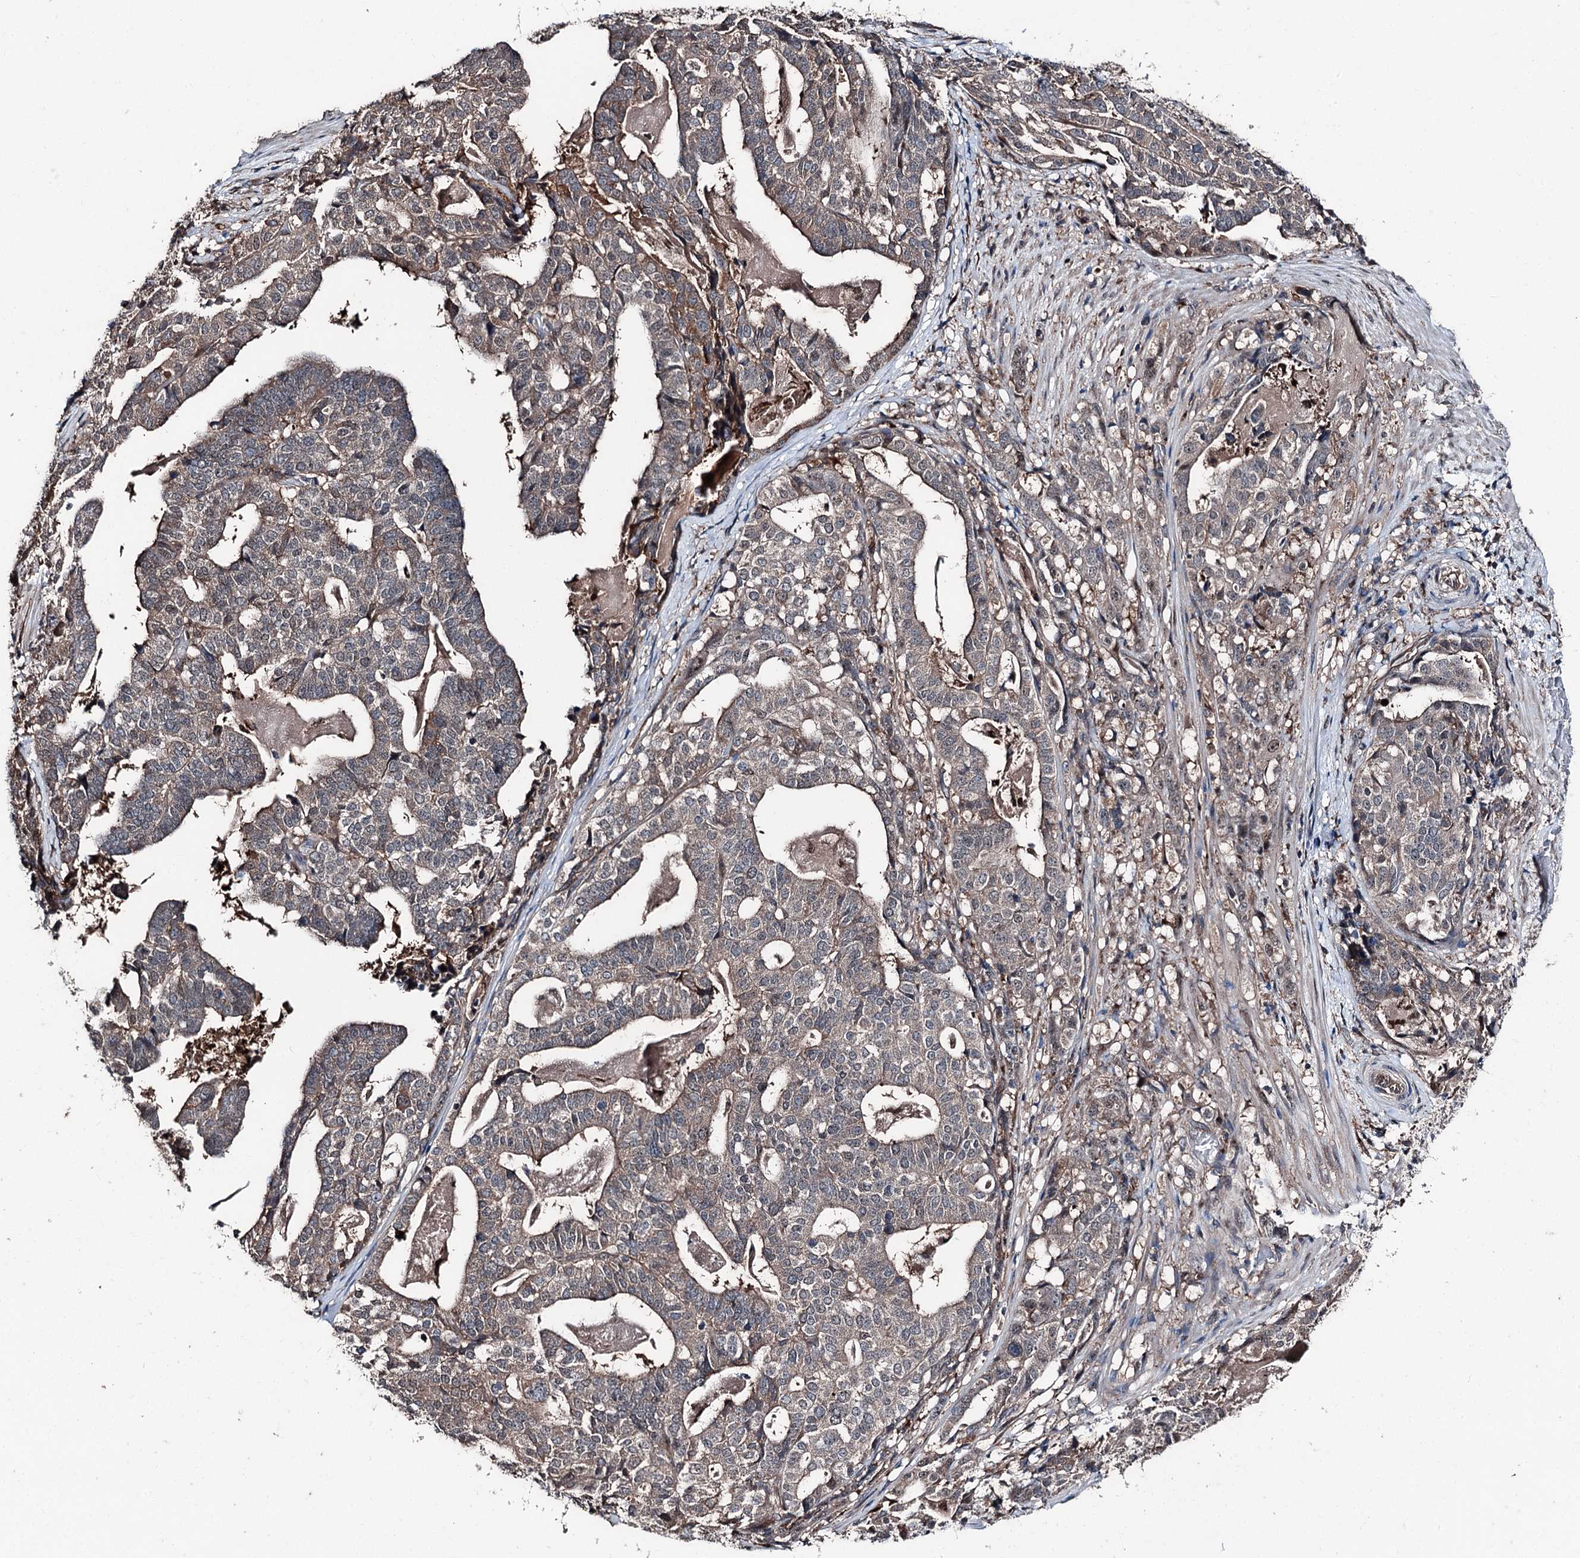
{"staining": {"intensity": "weak", "quantity": "25%-75%", "location": "cytoplasmic/membranous"}, "tissue": "stomach cancer", "cell_type": "Tumor cells", "image_type": "cancer", "snomed": [{"axis": "morphology", "description": "Adenocarcinoma, NOS"}, {"axis": "topography", "description": "Stomach"}], "caption": "Brown immunohistochemical staining in human stomach cancer reveals weak cytoplasmic/membranous staining in approximately 25%-75% of tumor cells. Immunohistochemistry (ihc) stains the protein in brown and the nuclei are stained blue.", "gene": "PSMD13", "patient": {"sex": "male", "age": 48}}